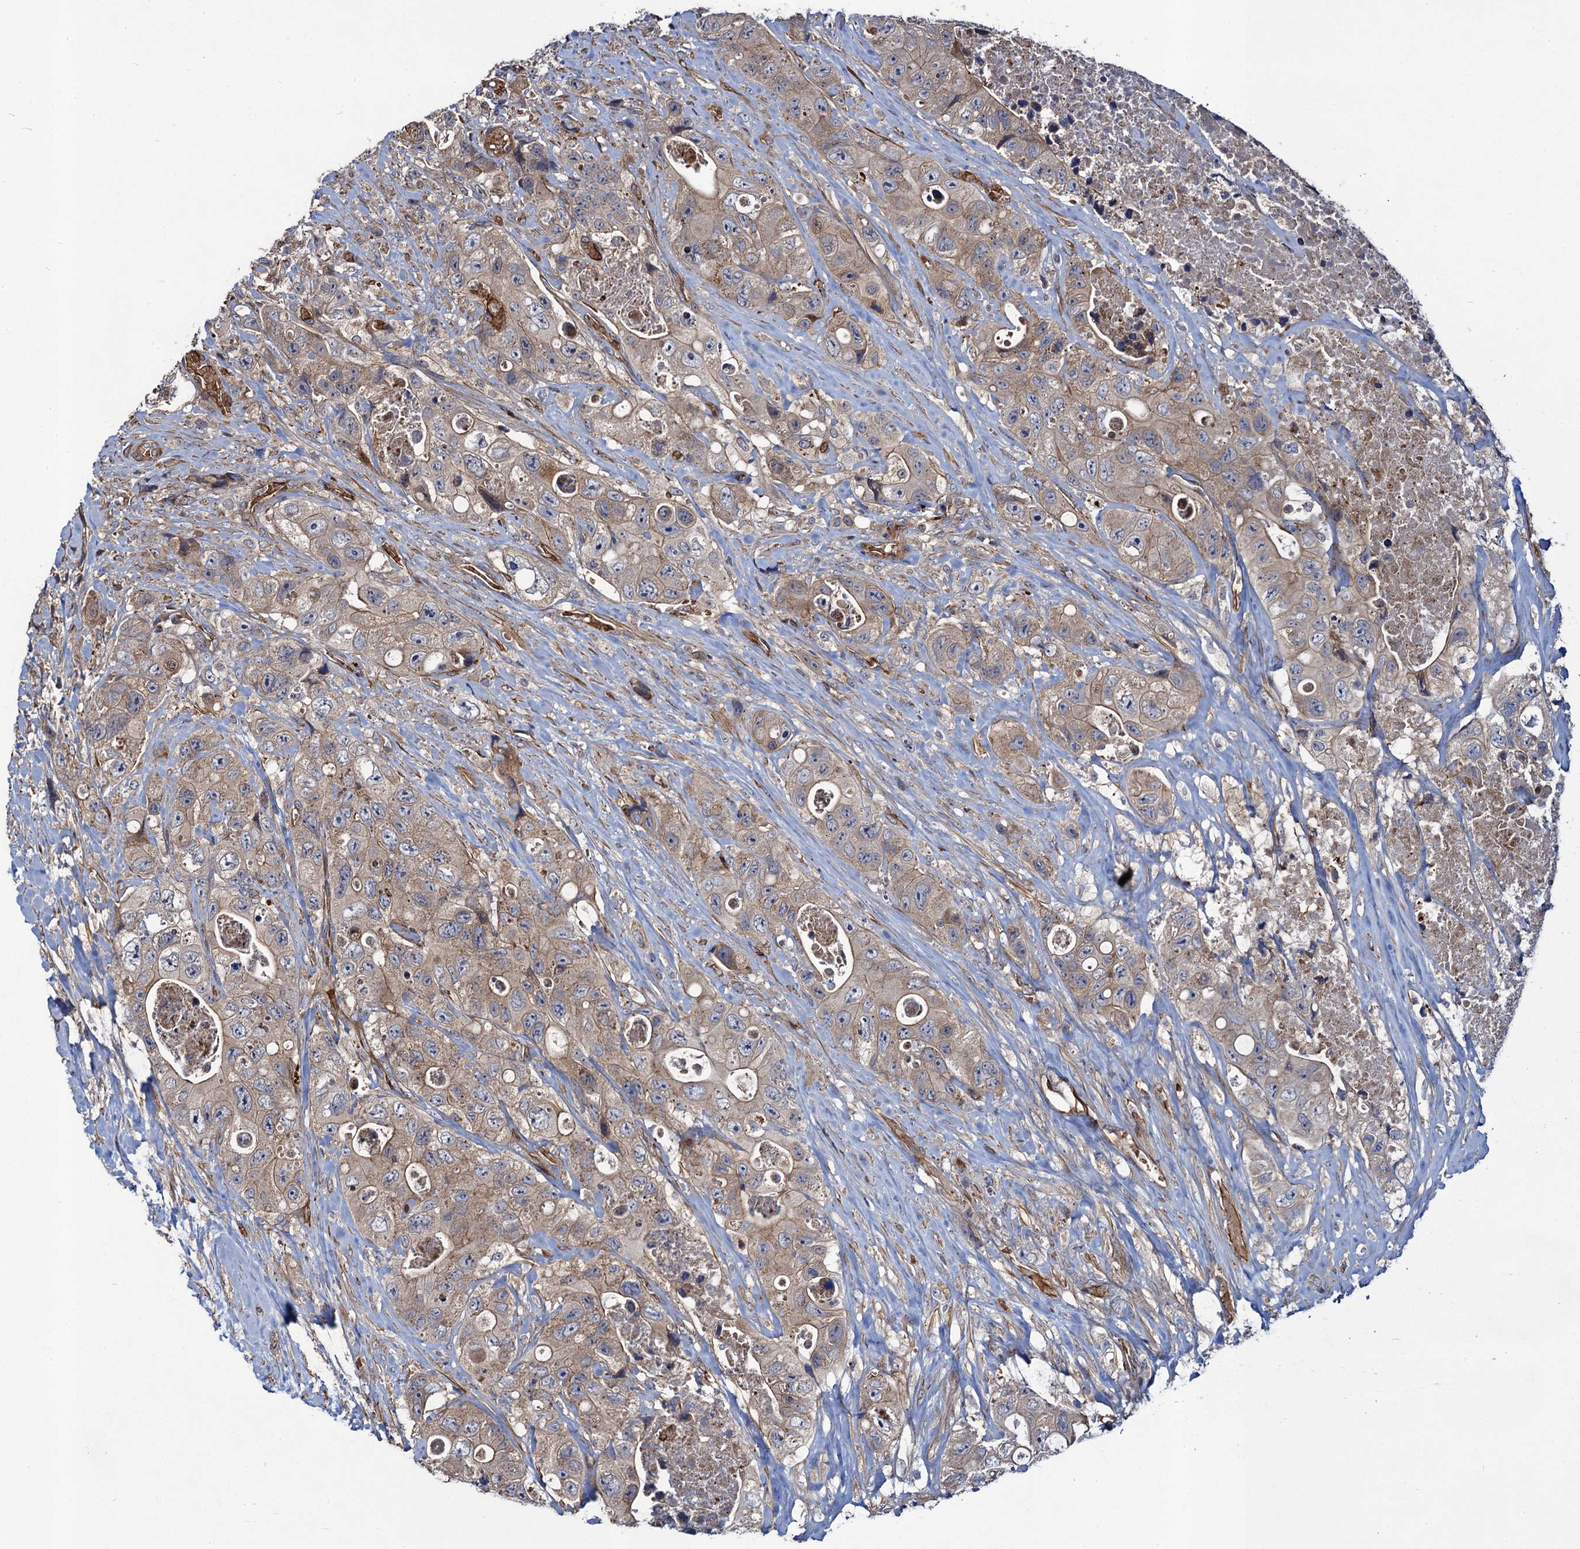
{"staining": {"intensity": "weak", "quantity": ">75%", "location": "cytoplasmic/membranous"}, "tissue": "colorectal cancer", "cell_type": "Tumor cells", "image_type": "cancer", "snomed": [{"axis": "morphology", "description": "Adenocarcinoma, NOS"}, {"axis": "topography", "description": "Colon"}], "caption": "High-power microscopy captured an immunohistochemistry photomicrograph of colorectal cancer (adenocarcinoma), revealing weak cytoplasmic/membranous positivity in about >75% of tumor cells.", "gene": "KXD1", "patient": {"sex": "female", "age": 46}}